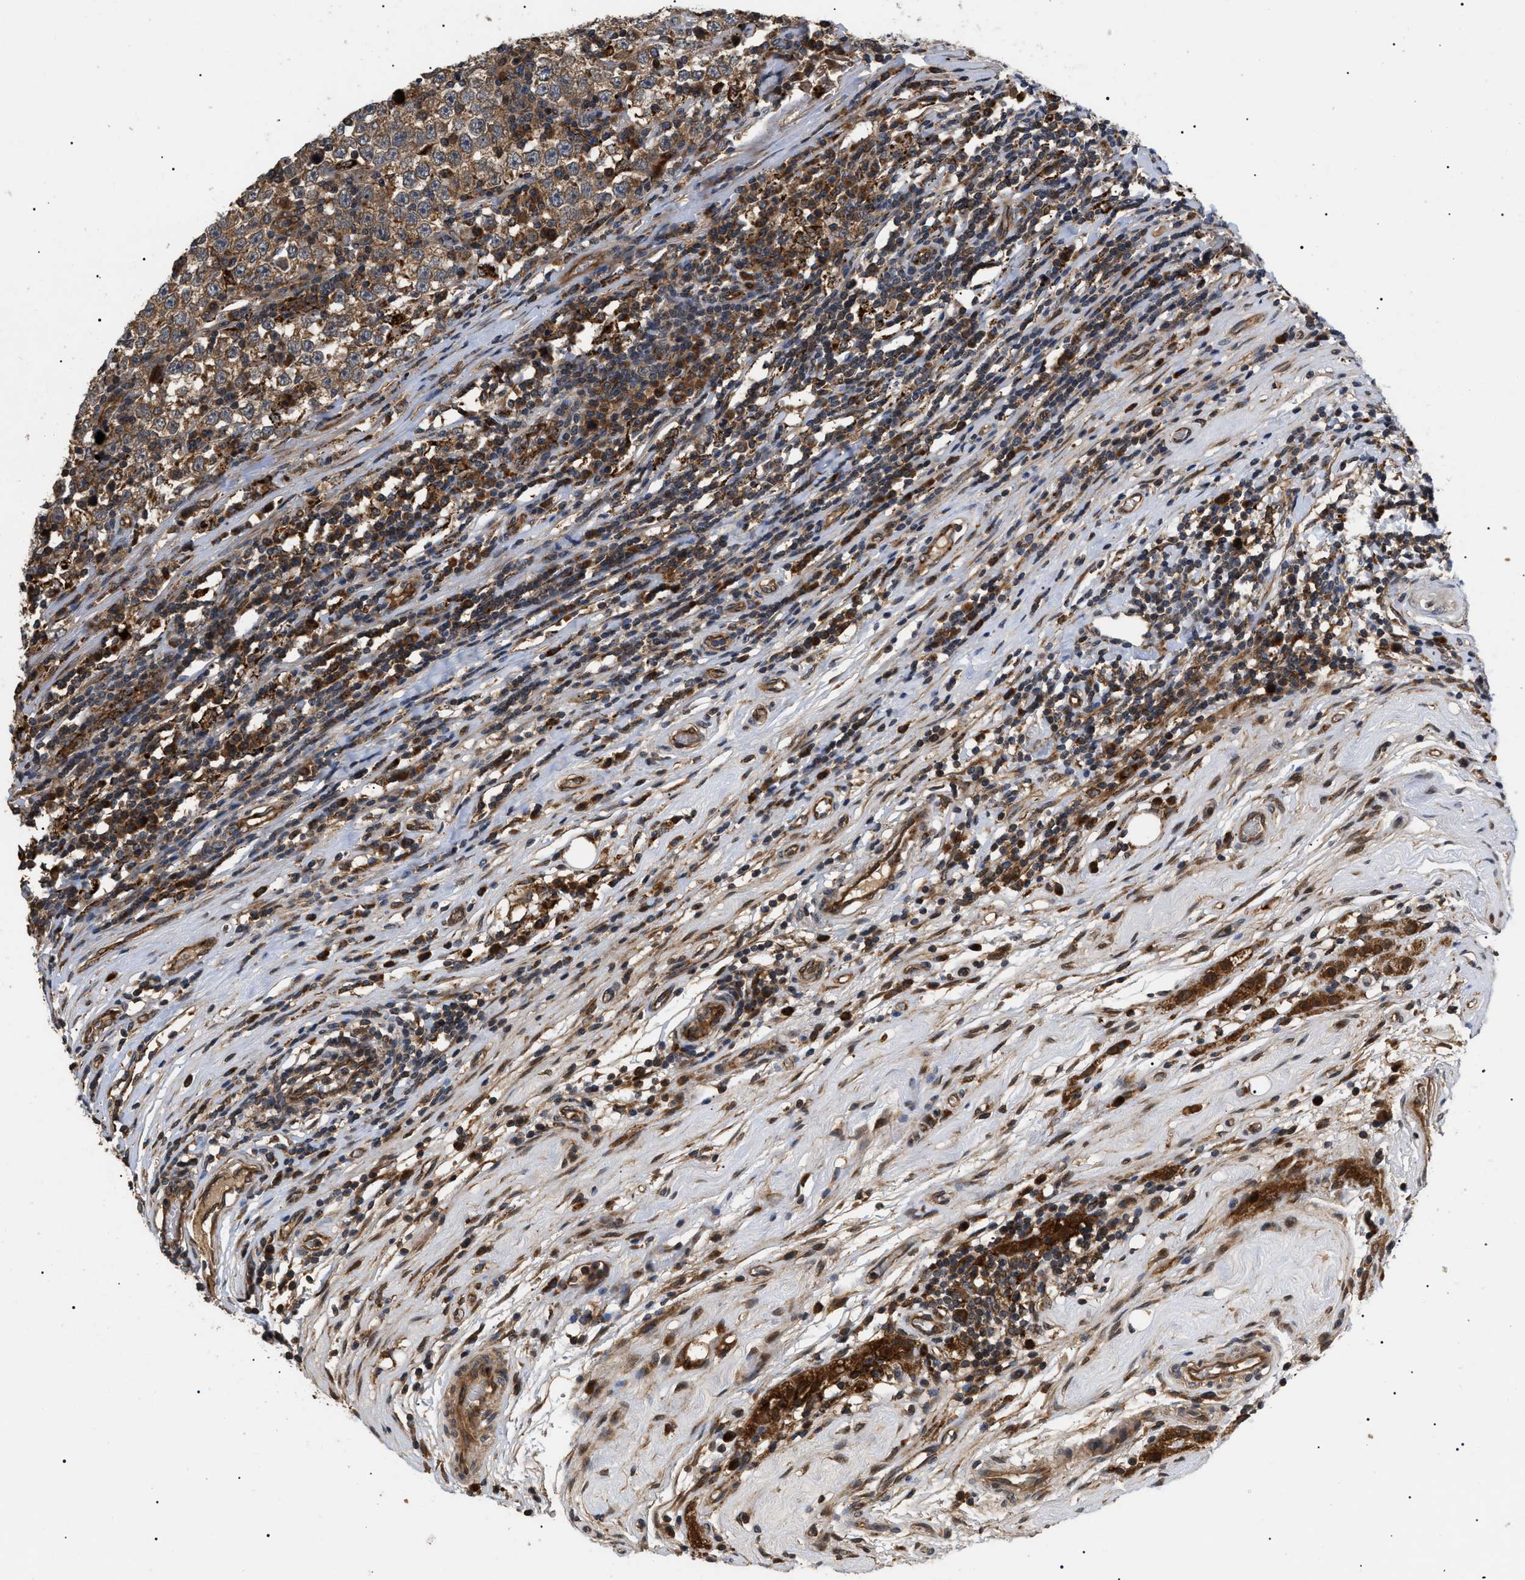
{"staining": {"intensity": "moderate", "quantity": ">75%", "location": "cytoplasmic/membranous"}, "tissue": "testis cancer", "cell_type": "Tumor cells", "image_type": "cancer", "snomed": [{"axis": "morphology", "description": "Seminoma, NOS"}, {"axis": "topography", "description": "Testis"}], "caption": "IHC photomicrograph of testis seminoma stained for a protein (brown), which reveals medium levels of moderate cytoplasmic/membranous expression in about >75% of tumor cells.", "gene": "ASTL", "patient": {"sex": "male", "age": 43}}